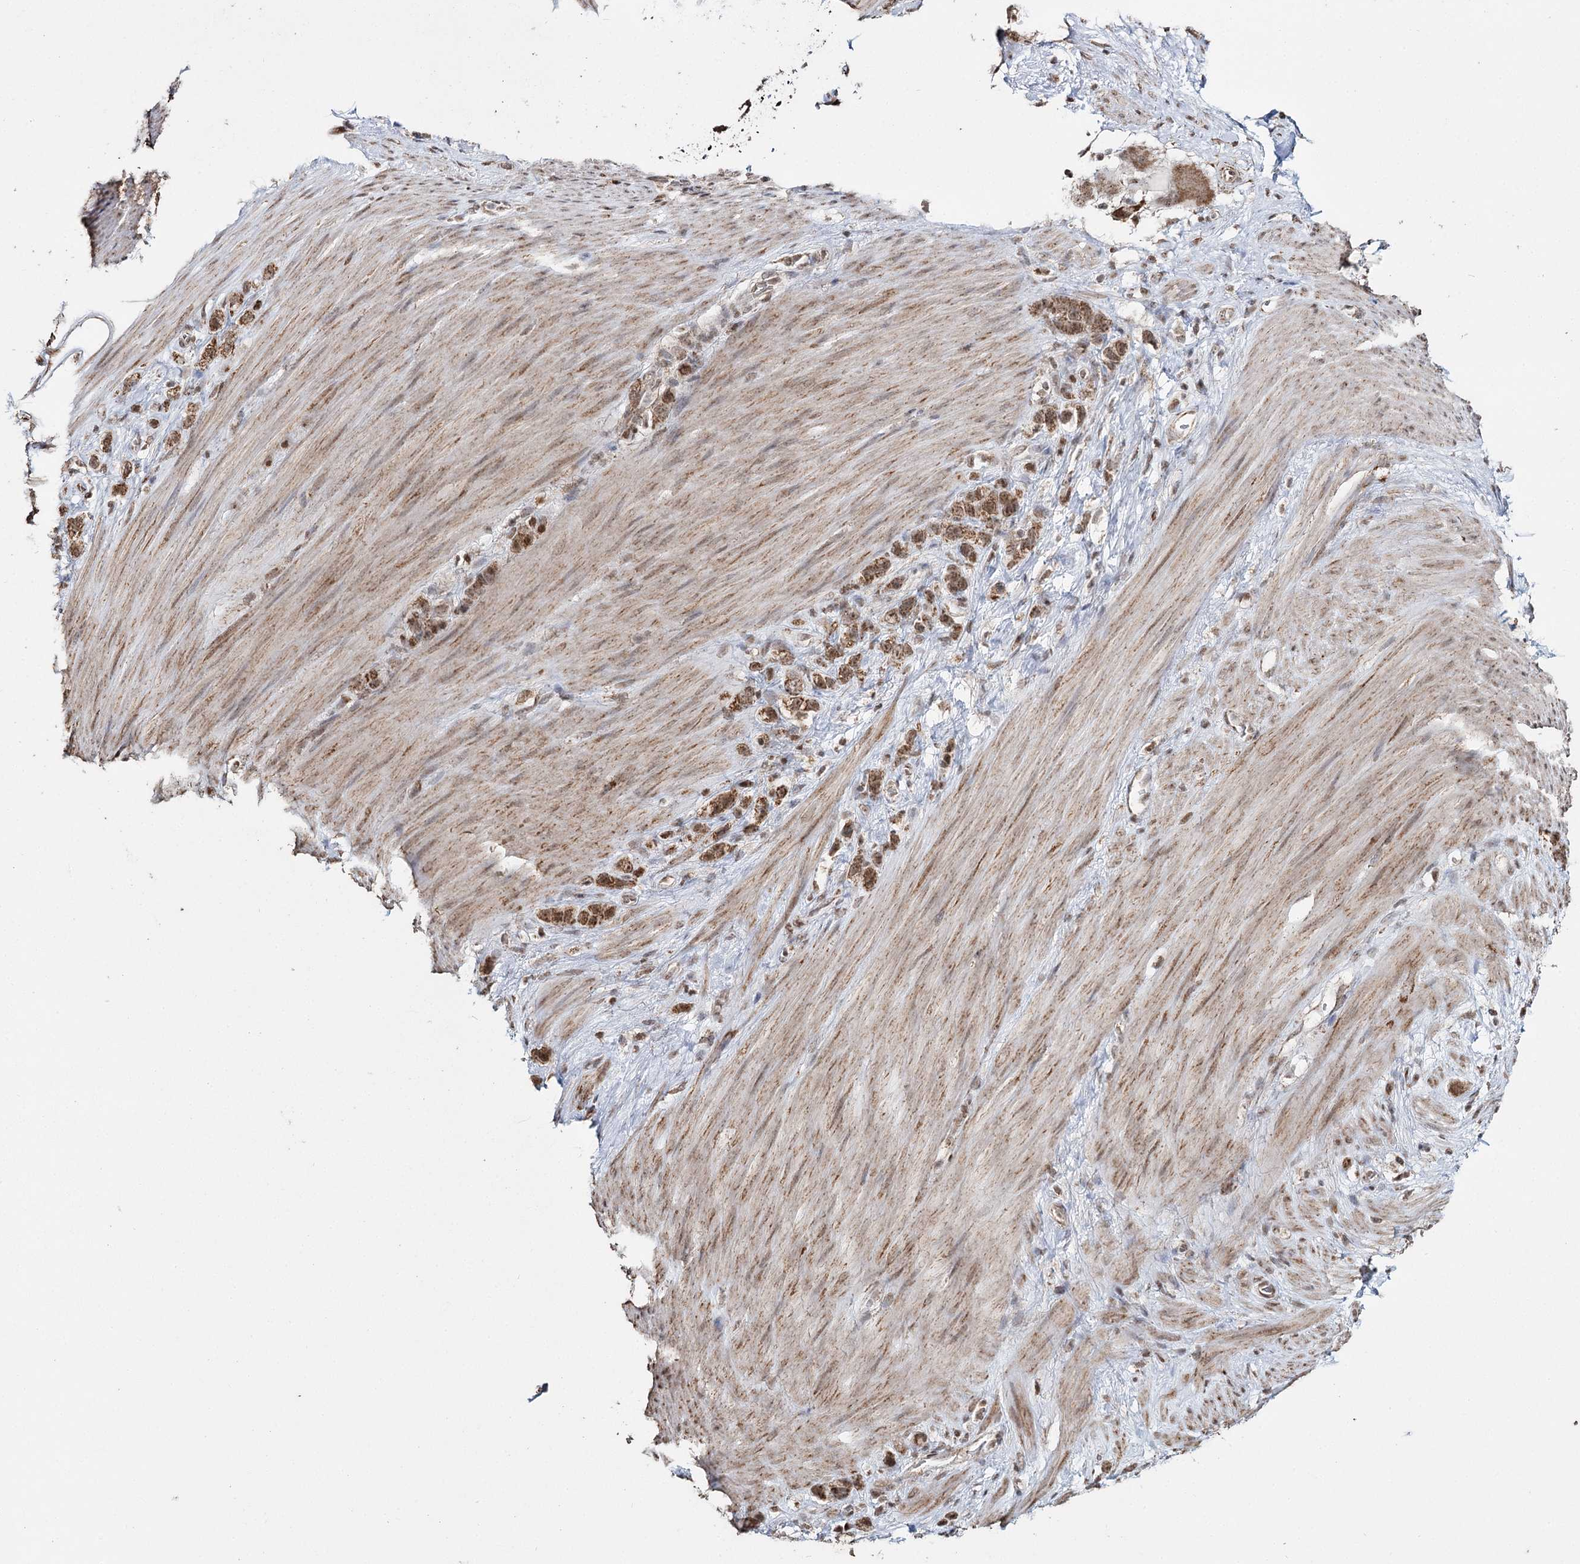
{"staining": {"intensity": "moderate", "quantity": ">75%", "location": "cytoplasmic/membranous,nuclear"}, "tissue": "stomach cancer", "cell_type": "Tumor cells", "image_type": "cancer", "snomed": [{"axis": "morphology", "description": "Adenocarcinoma, NOS"}, {"axis": "morphology", "description": "Adenocarcinoma, High grade"}, {"axis": "topography", "description": "Stomach, upper"}, {"axis": "topography", "description": "Stomach, lower"}], "caption": "IHC photomicrograph of neoplastic tissue: adenocarcinoma (stomach) stained using immunohistochemistry reveals medium levels of moderate protein expression localized specifically in the cytoplasmic/membranous and nuclear of tumor cells, appearing as a cytoplasmic/membranous and nuclear brown color.", "gene": "PDHX", "patient": {"sex": "female", "age": 65}}